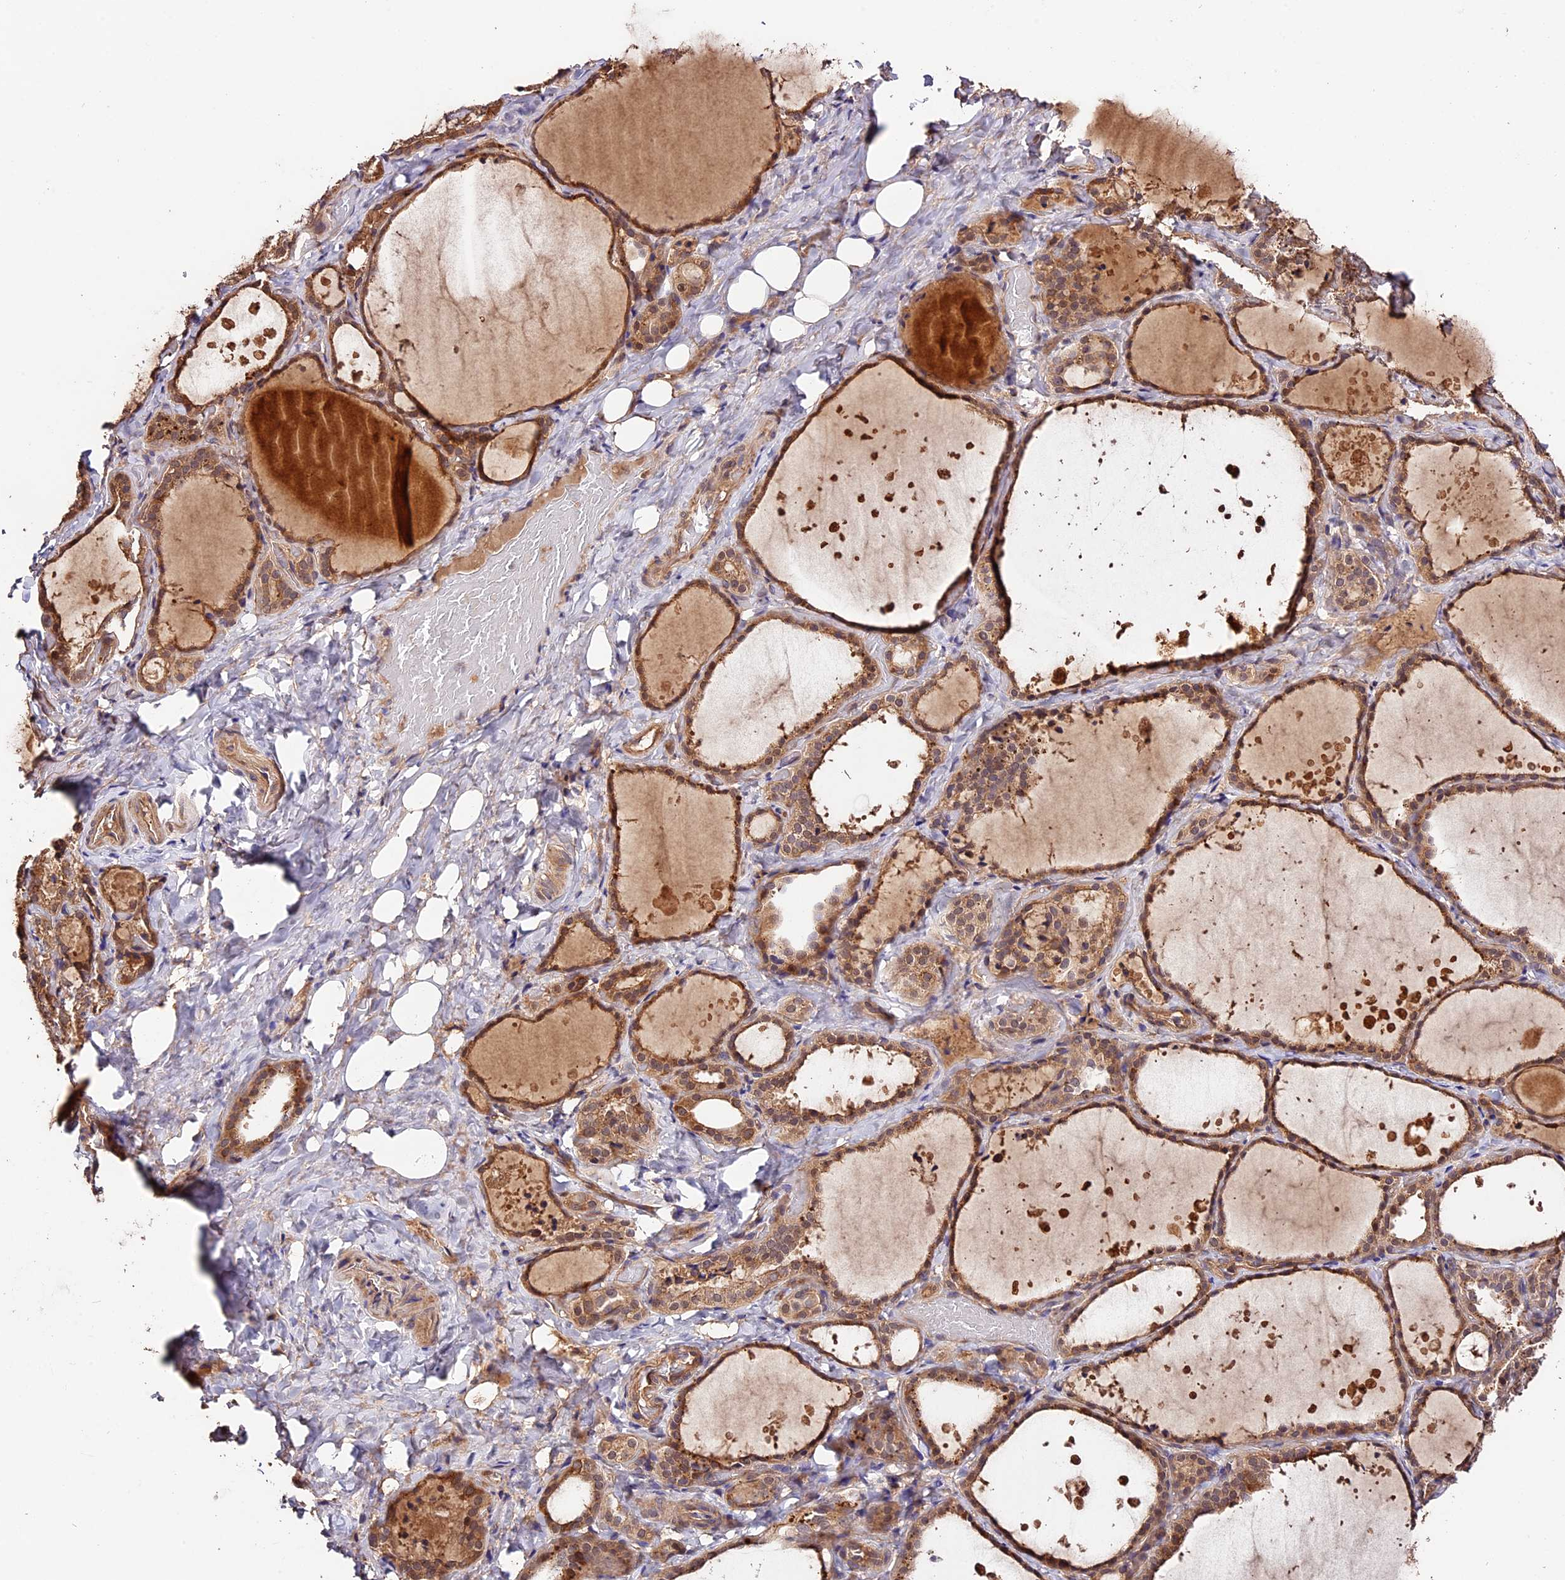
{"staining": {"intensity": "moderate", "quantity": ">75%", "location": "cytoplasmic/membranous"}, "tissue": "thyroid gland", "cell_type": "Glandular cells", "image_type": "normal", "snomed": [{"axis": "morphology", "description": "Normal tissue, NOS"}, {"axis": "topography", "description": "Thyroid gland"}], "caption": "IHC histopathology image of unremarkable human thyroid gland stained for a protein (brown), which exhibits medium levels of moderate cytoplasmic/membranous expression in about >75% of glandular cells.", "gene": "CES3", "patient": {"sex": "female", "age": 44}}